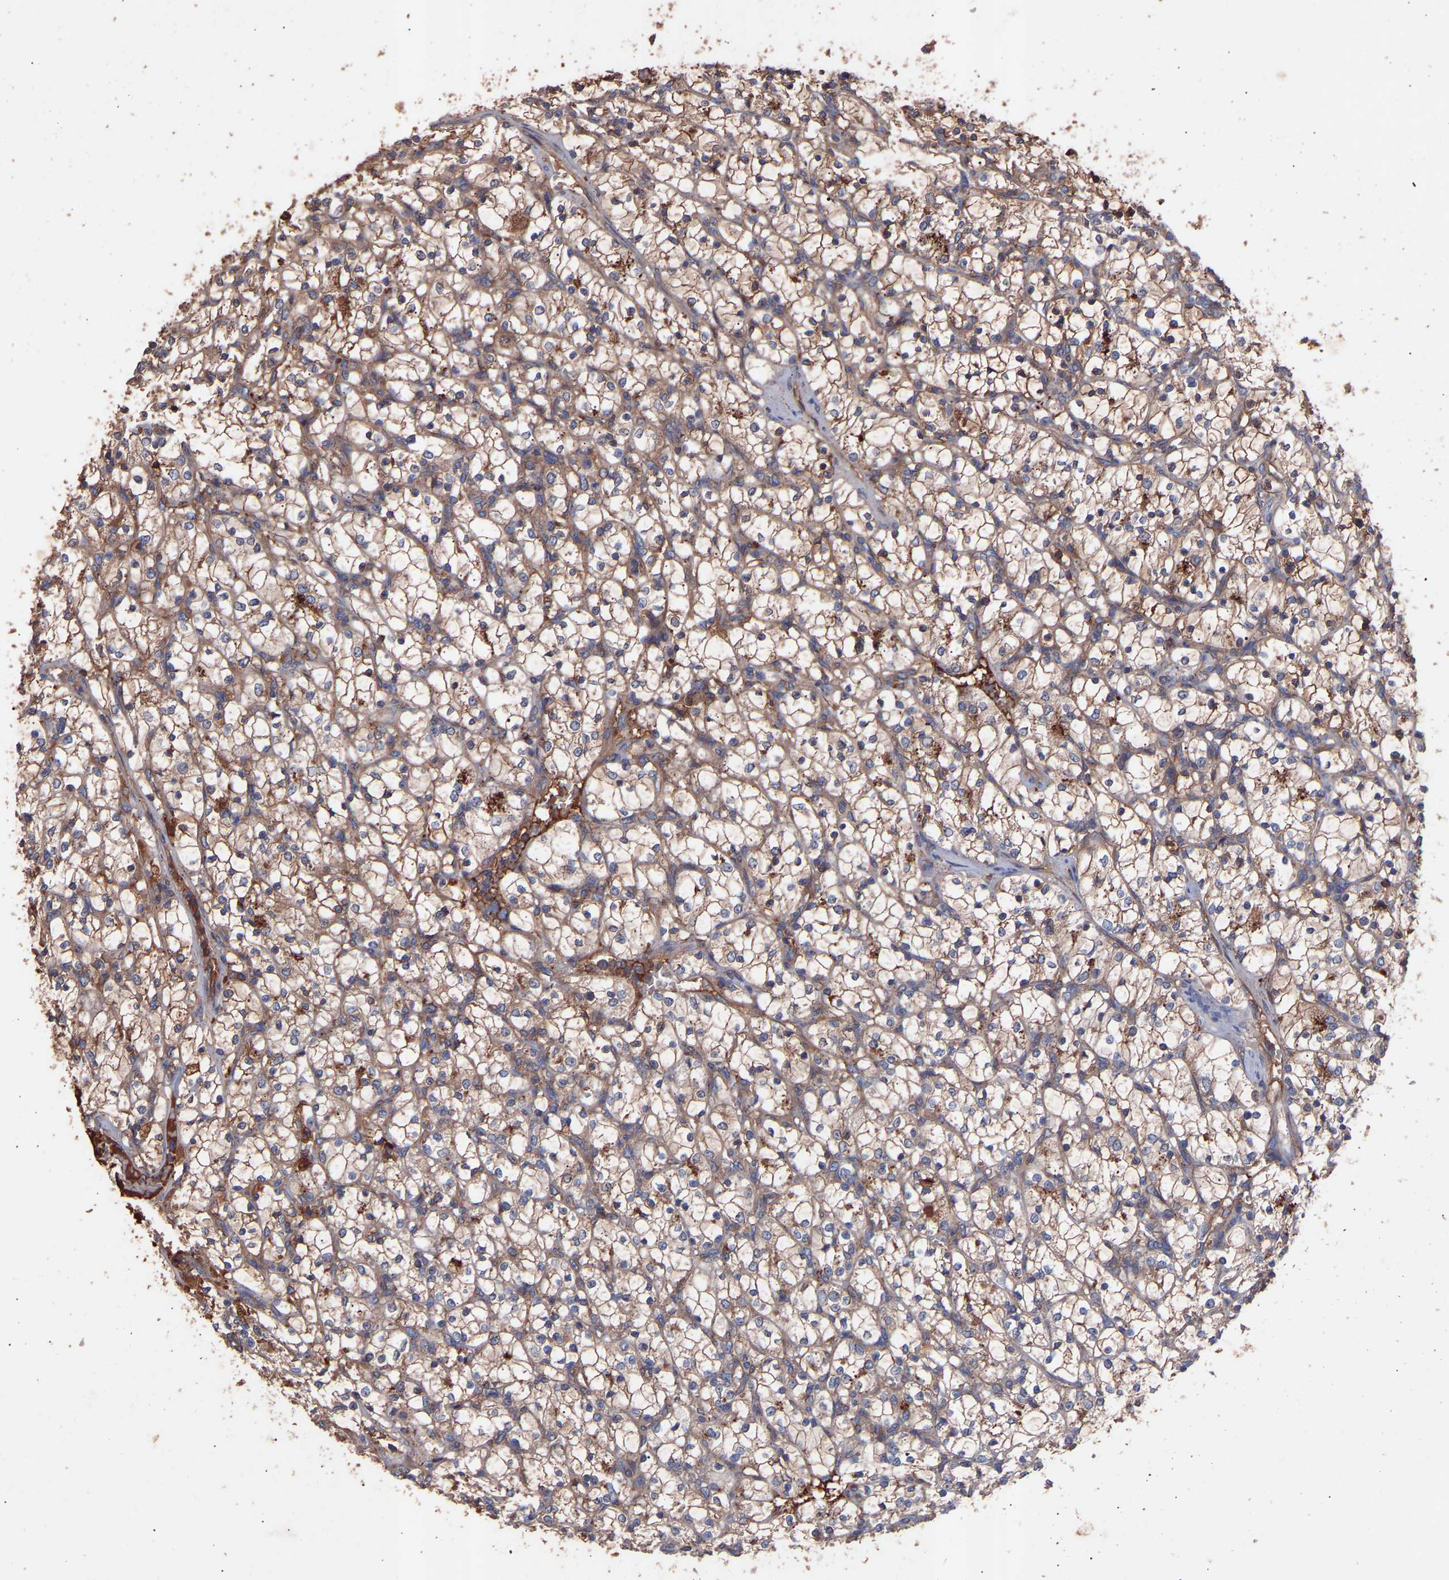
{"staining": {"intensity": "moderate", "quantity": ">75%", "location": "cytoplasmic/membranous"}, "tissue": "renal cancer", "cell_type": "Tumor cells", "image_type": "cancer", "snomed": [{"axis": "morphology", "description": "Adenocarcinoma, NOS"}, {"axis": "topography", "description": "Kidney"}], "caption": "A photomicrograph of renal cancer (adenocarcinoma) stained for a protein displays moderate cytoplasmic/membranous brown staining in tumor cells.", "gene": "TMEM268", "patient": {"sex": "female", "age": 69}}